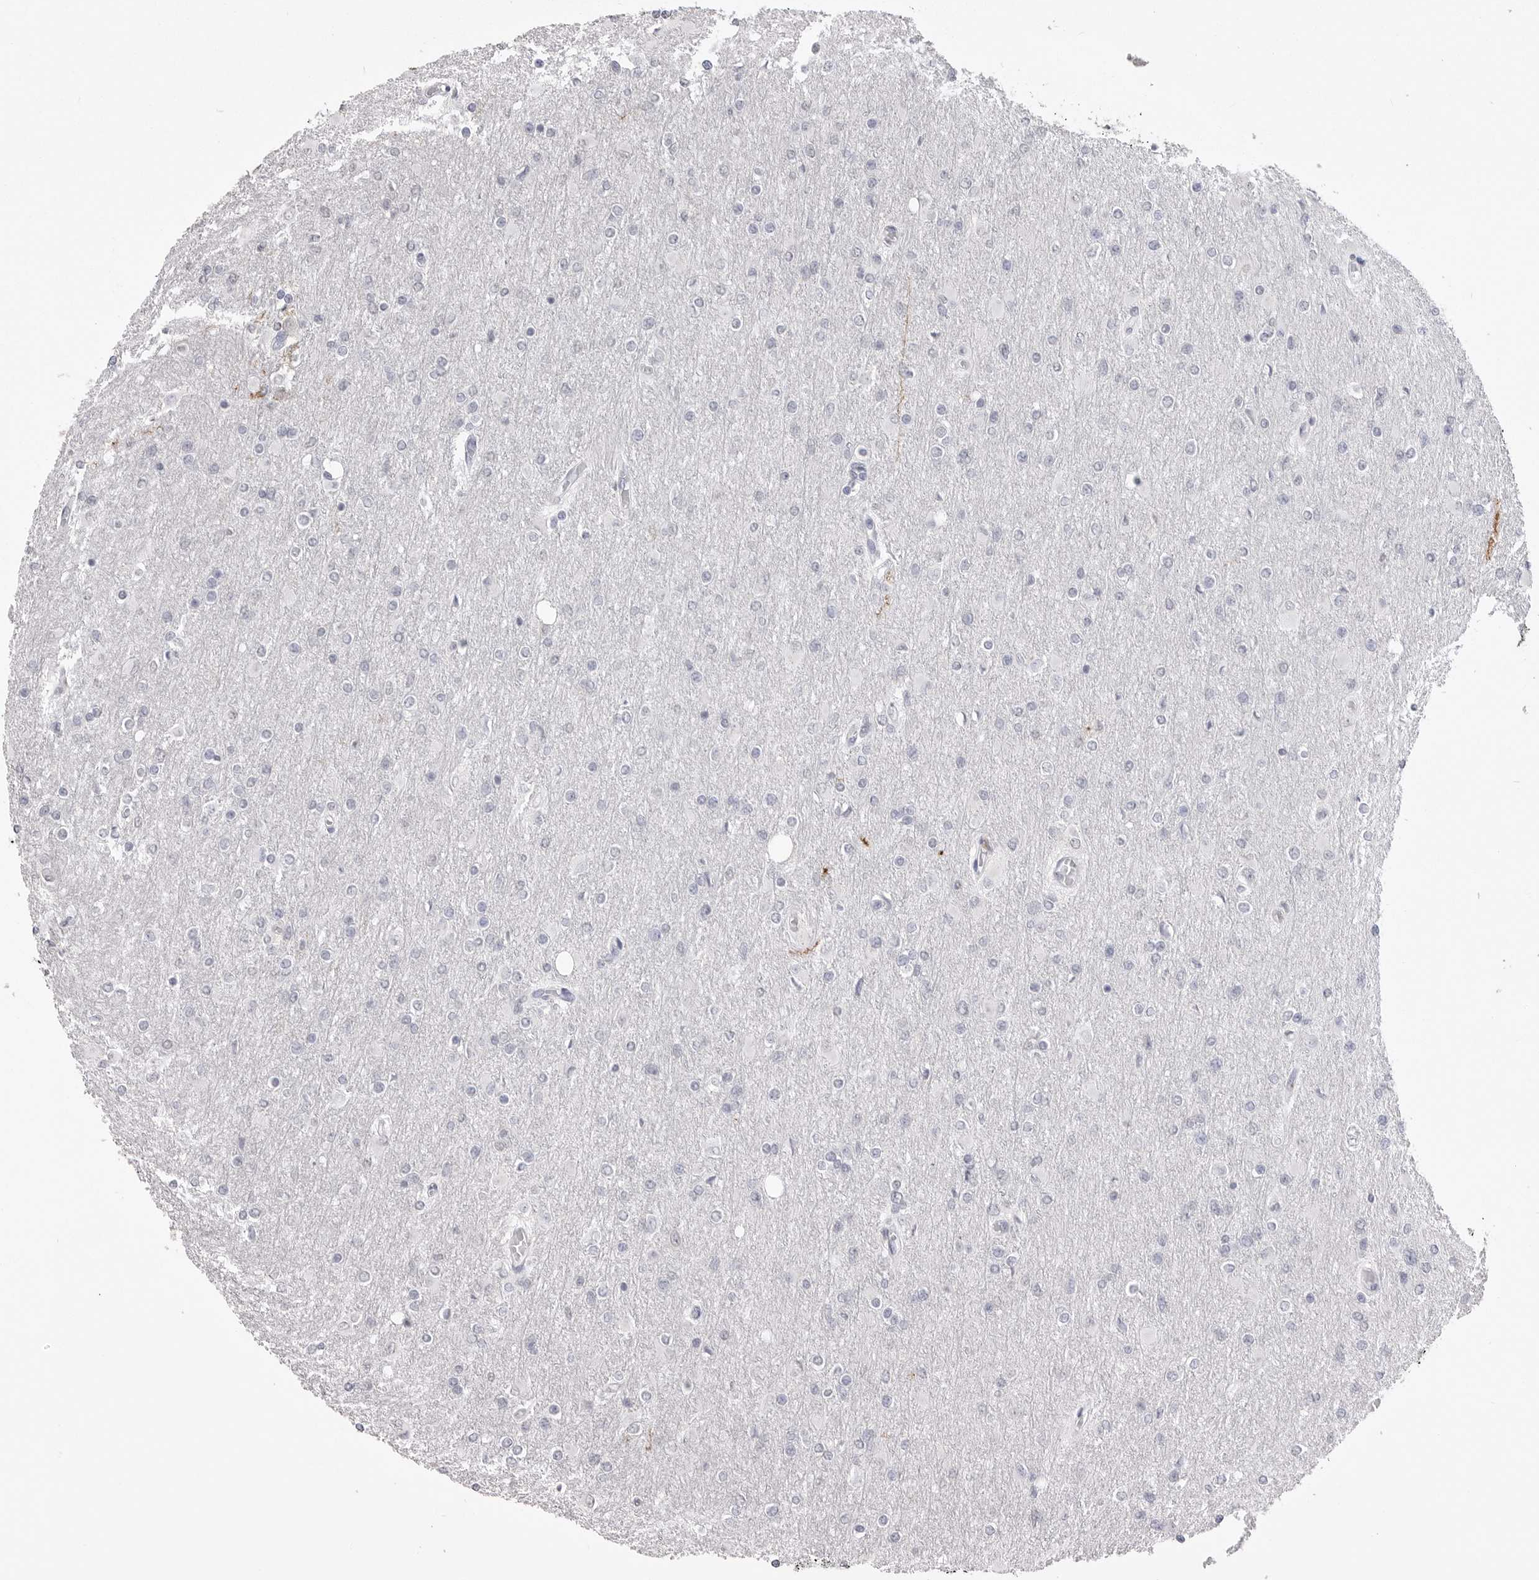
{"staining": {"intensity": "negative", "quantity": "none", "location": "none"}, "tissue": "glioma", "cell_type": "Tumor cells", "image_type": "cancer", "snomed": [{"axis": "morphology", "description": "Glioma, malignant, High grade"}, {"axis": "topography", "description": "Cerebral cortex"}], "caption": "IHC photomicrograph of neoplastic tissue: human high-grade glioma (malignant) stained with DAB displays no significant protein staining in tumor cells. Nuclei are stained in blue.", "gene": "ICAM5", "patient": {"sex": "female", "age": 36}}